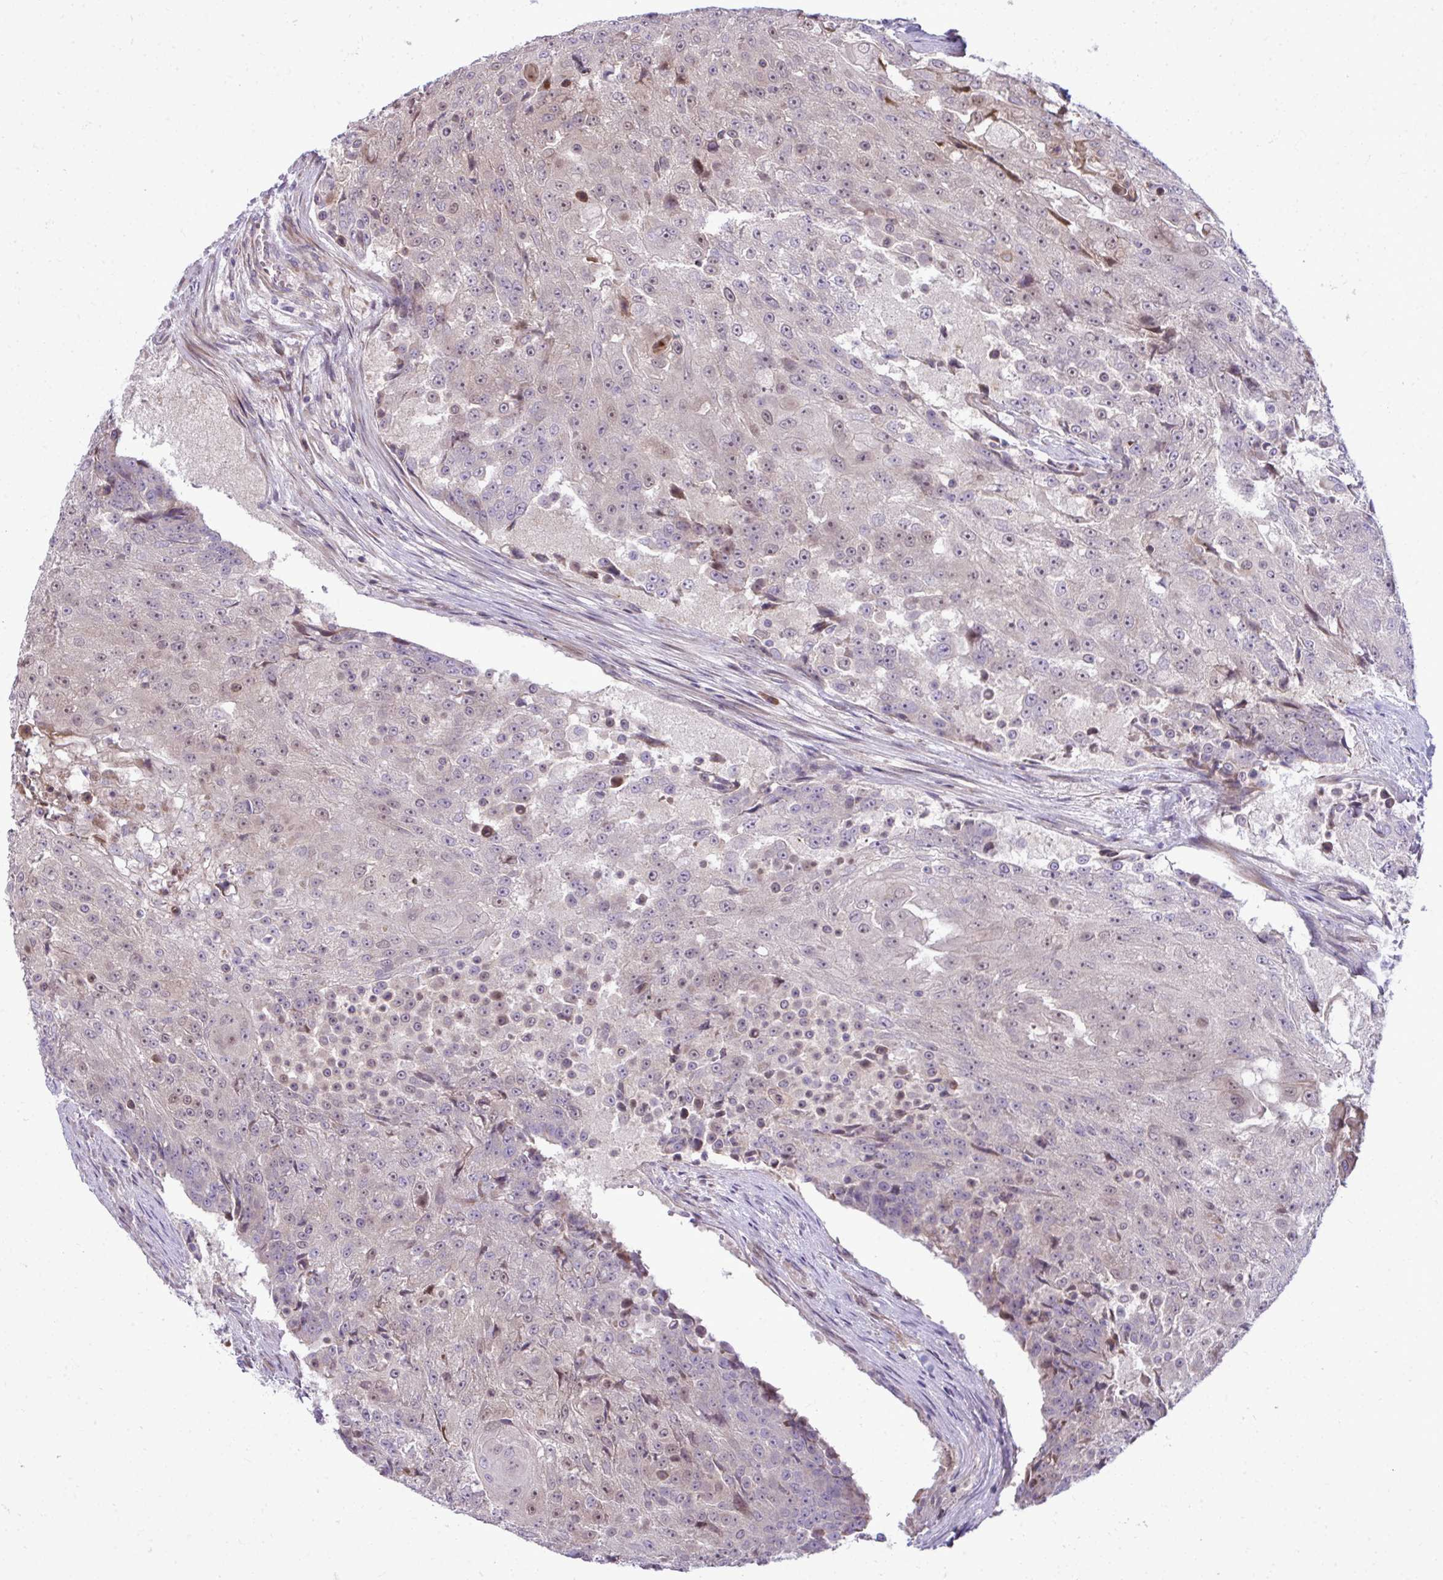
{"staining": {"intensity": "weak", "quantity": "25%-75%", "location": "nuclear"}, "tissue": "urothelial cancer", "cell_type": "Tumor cells", "image_type": "cancer", "snomed": [{"axis": "morphology", "description": "Urothelial carcinoma, High grade"}, {"axis": "topography", "description": "Urinary bladder"}], "caption": "A high-resolution histopathology image shows IHC staining of urothelial carcinoma (high-grade), which shows weak nuclear staining in approximately 25%-75% of tumor cells.", "gene": "ZSCAN9", "patient": {"sex": "female", "age": 63}}